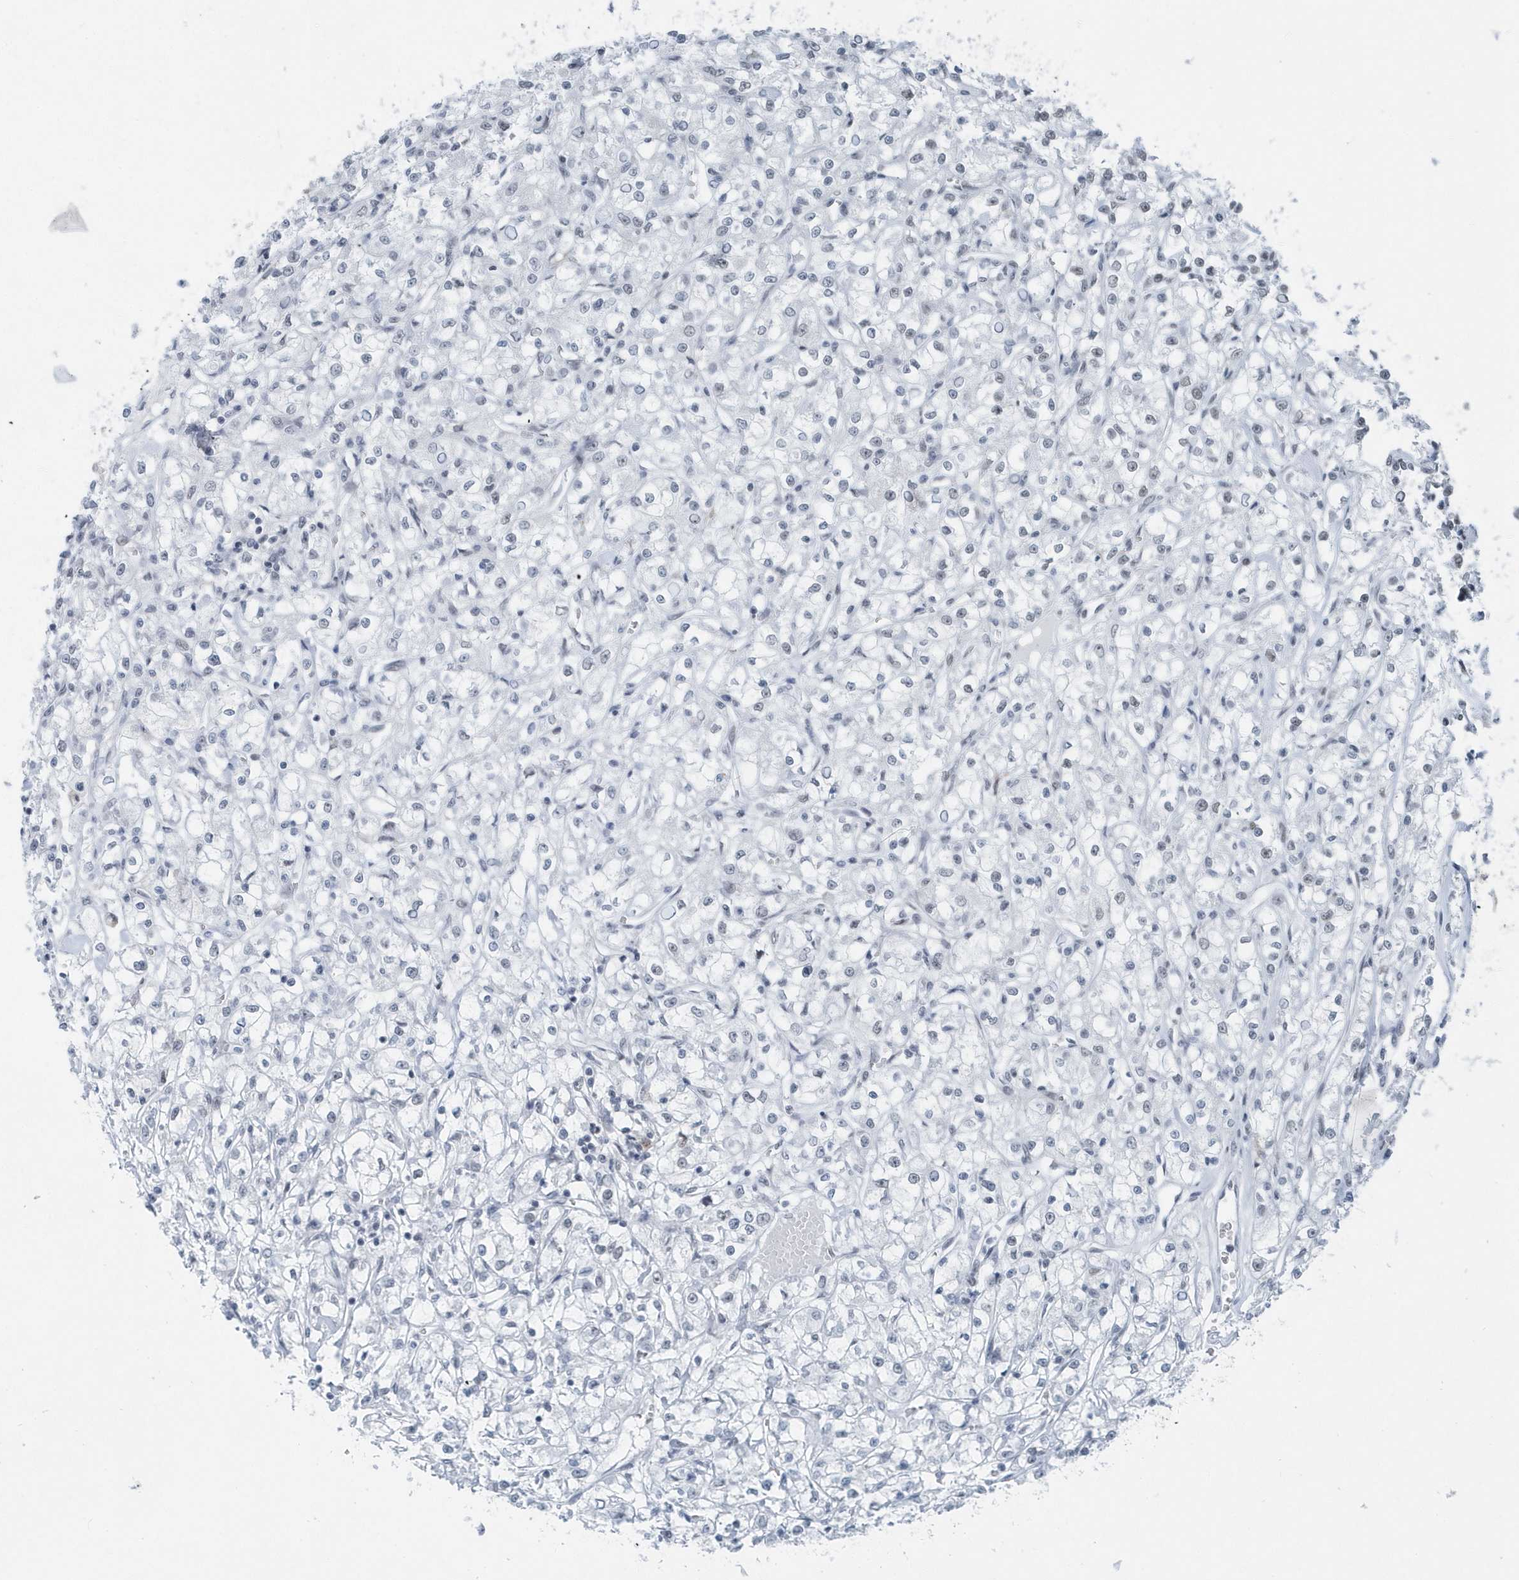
{"staining": {"intensity": "negative", "quantity": "none", "location": "none"}, "tissue": "renal cancer", "cell_type": "Tumor cells", "image_type": "cancer", "snomed": [{"axis": "morphology", "description": "Adenocarcinoma, NOS"}, {"axis": "topography", "description": "Kidney"}], "caption": "Immunohistochemistry micrograph of human adenocarcinoma (renal) stained for a protein (brown), which shows no positivity in tumor cells.", "gene": "FIP1L1", "patient": {"sex": "female", "age": 59}}